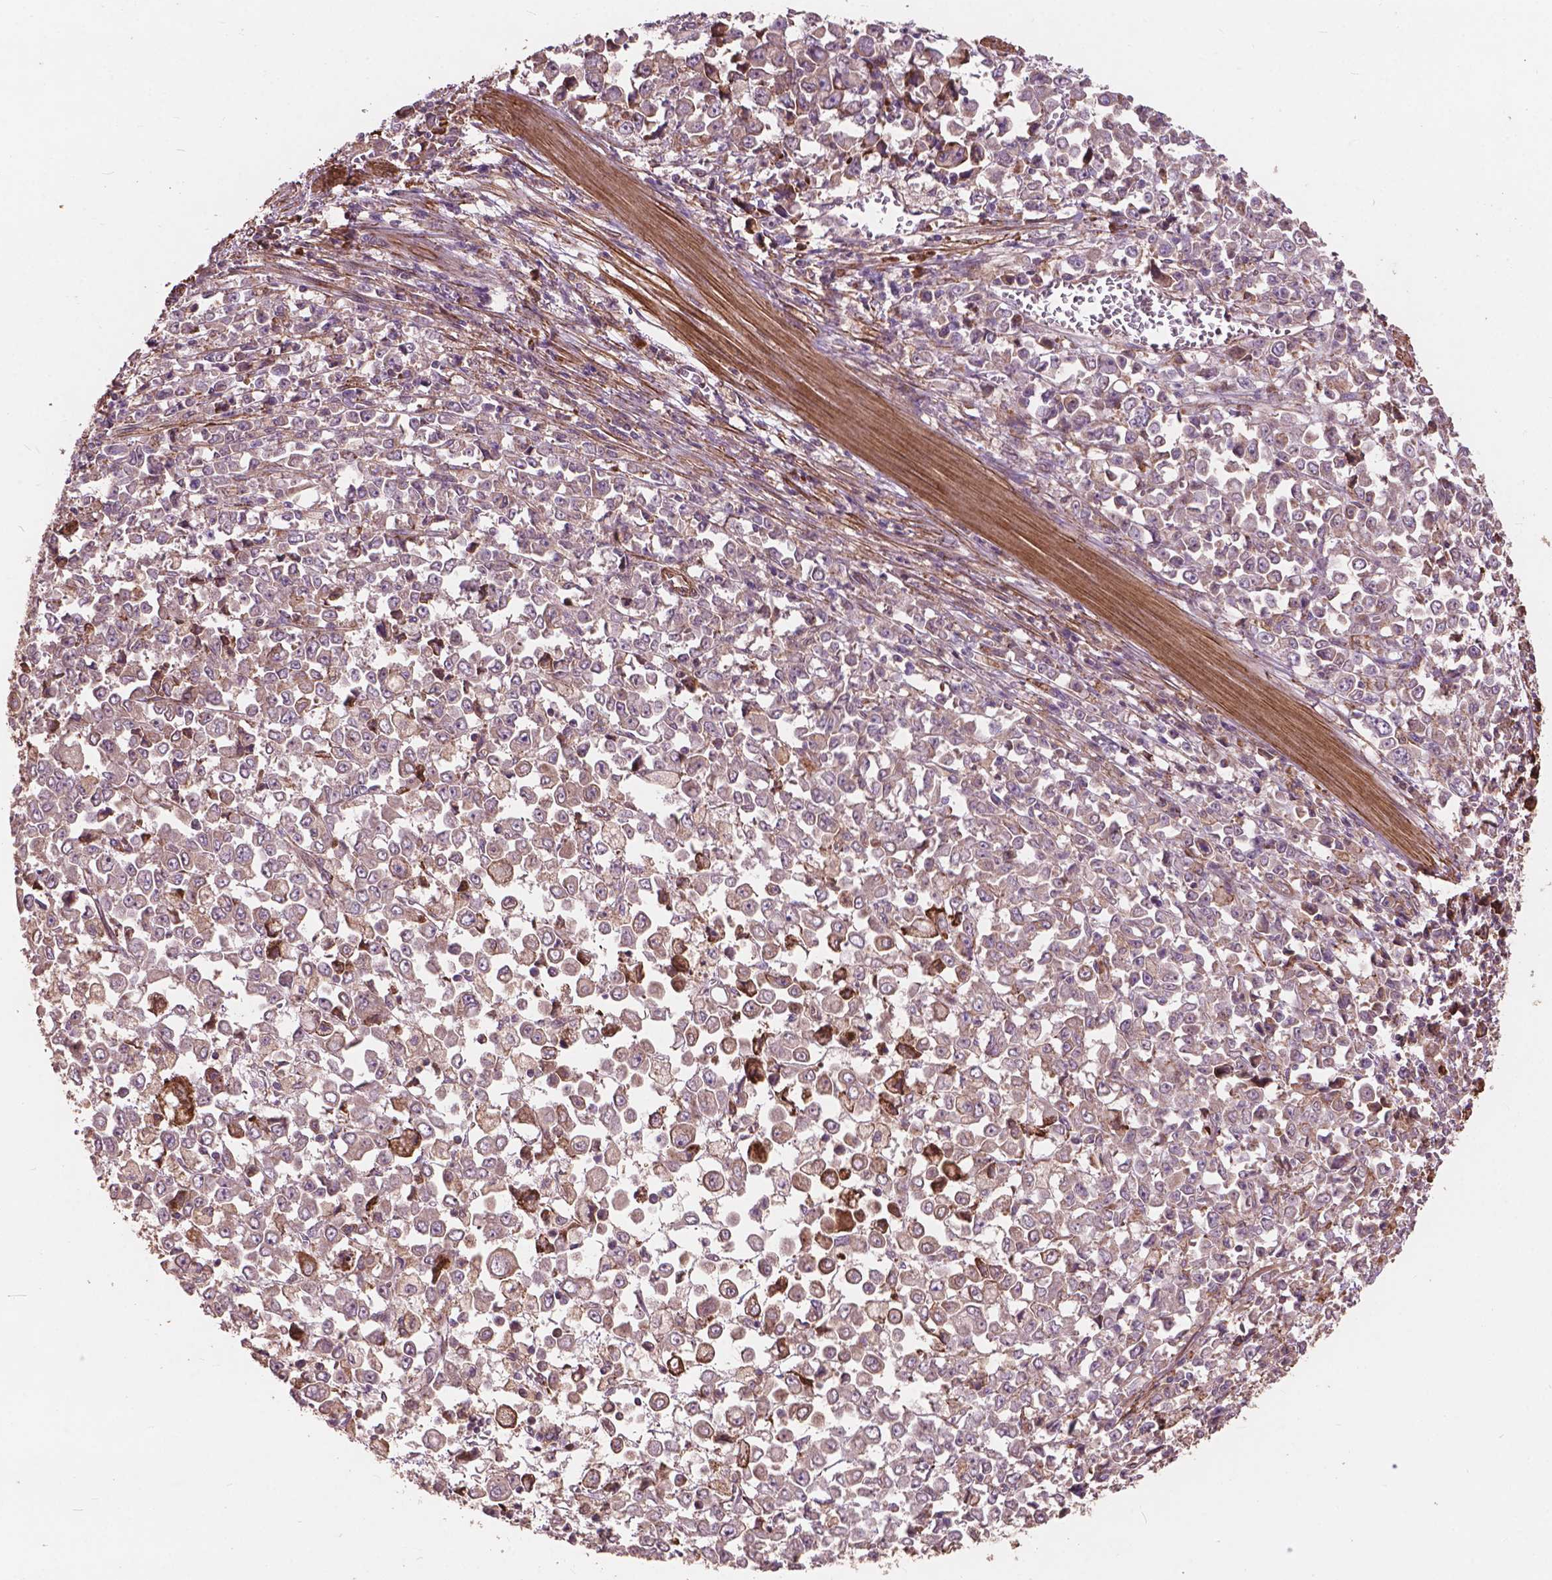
{"staining": {"intensity": "strong", "quantity": "<25%", "location": "cytoplasmic/membranous"}, "tissue": "stomach cancer", "cell_type": "Tumor cells", "image_type": "cancer", "snomed": [{"axis": "morphology", "description": "Adenocarcinoma, NOS"}, {"axis": "topography", "description": "Stomach, upper"}], "caption": "Adenocarcinoma (stomach) stained with DAB IHC displays medium levels of strong cytoplasmic/membranous staining in about <25% of tumor cells.", "gene": "FNIP1", "patient": {"sex": "male", "age": 70}}